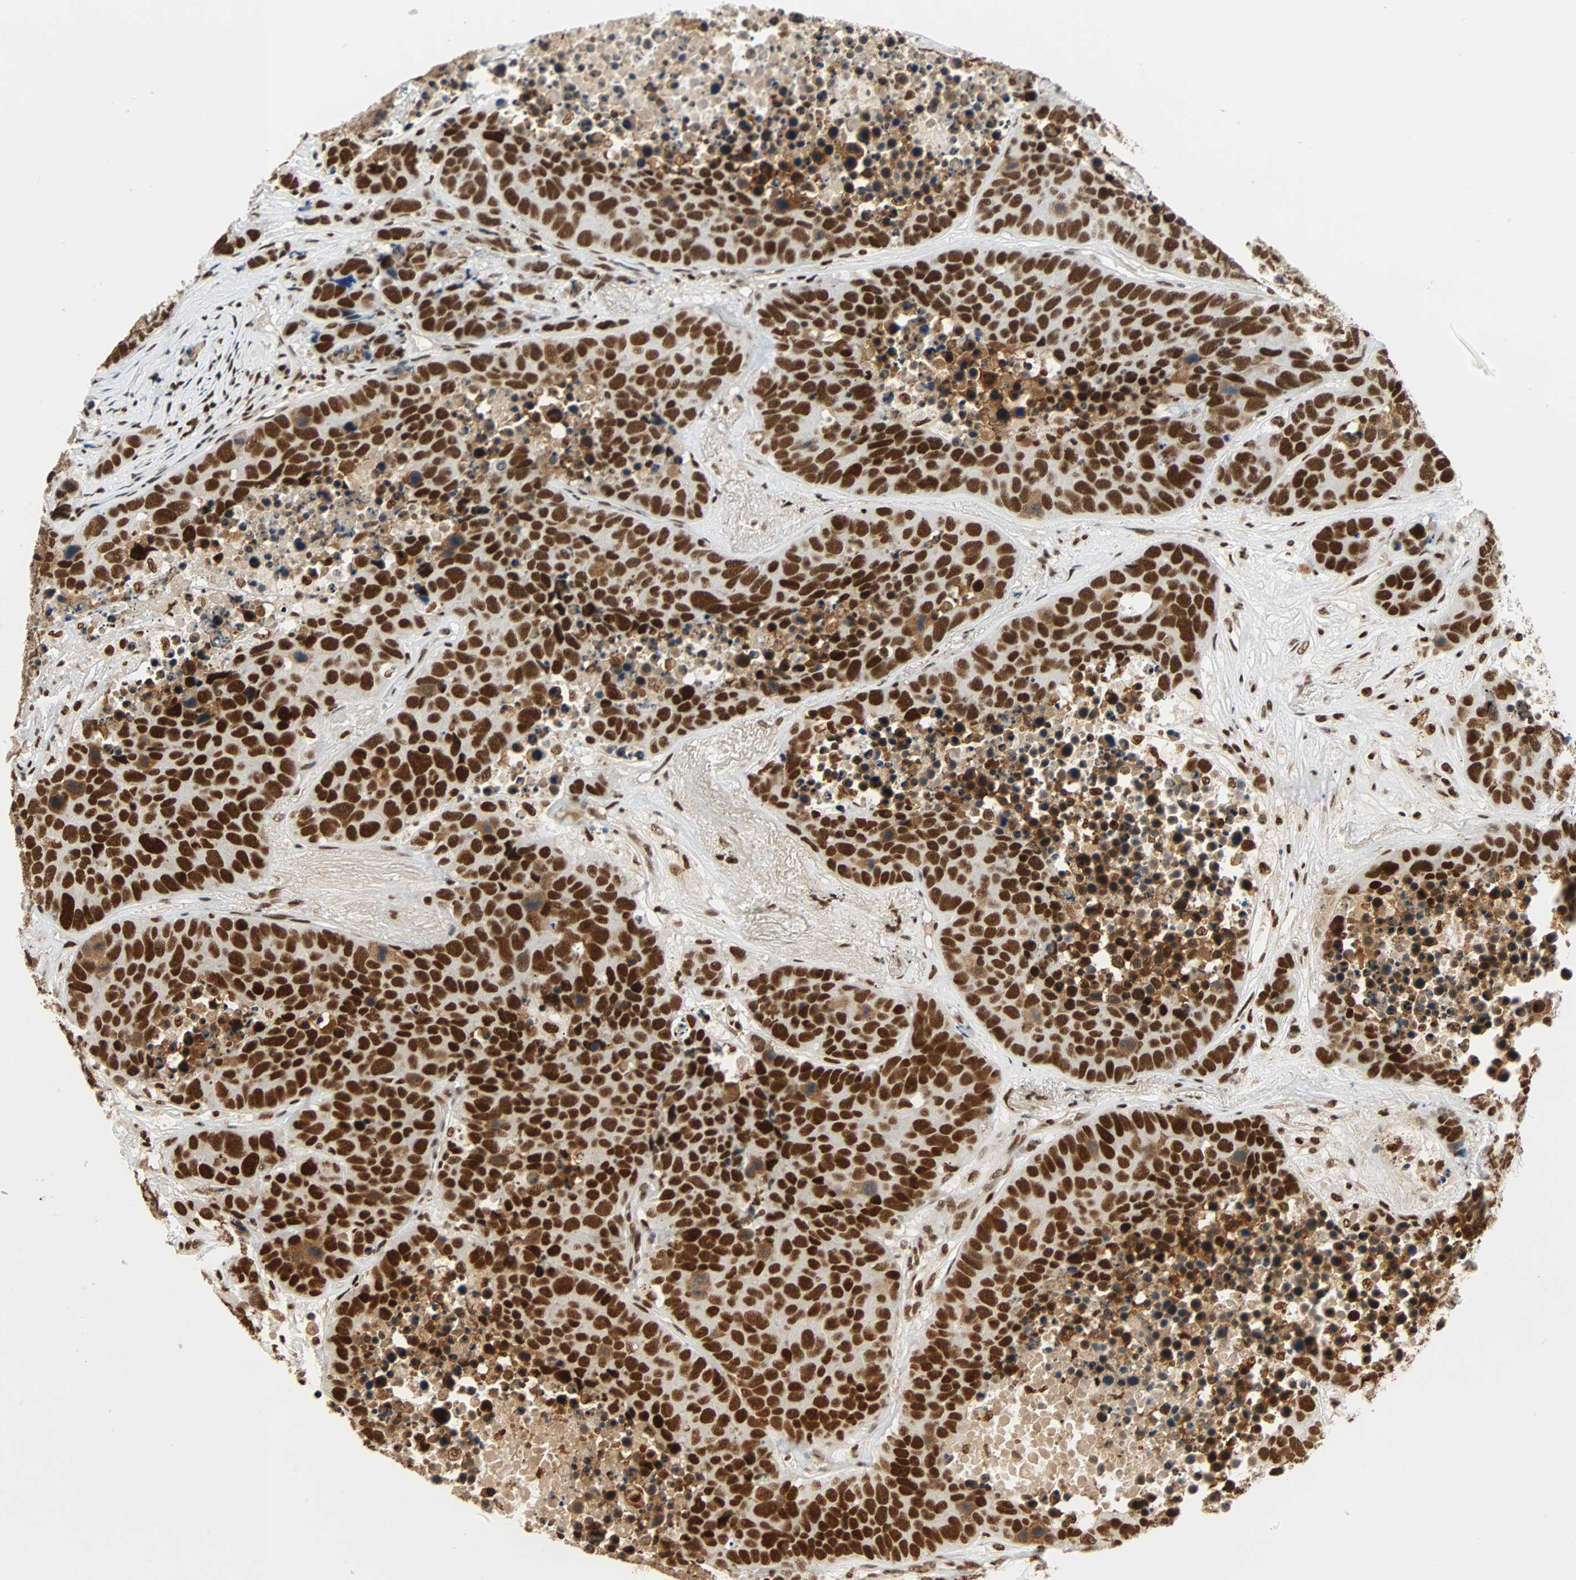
{"staining": {"intensity": "strong", "quantity": ">75%", "location": "nuclear"}, "tissue": "carcinoid", "cell_type": "Tumor cells", "image_type": "cancer", "snomed": [{"axis": "morphology", "description": "Carcinoid, malignant, NOS"}, {"axis": "topography", "description": "Lung"}], "caption": "The histopathology image shows immunohistochemical staining of malignant carcinoid. There is strong nuclear expression is identified in approximately >75% of tumor cells.", "gene": "CDK12", "patient": {"sex": "male", "age": 60}}